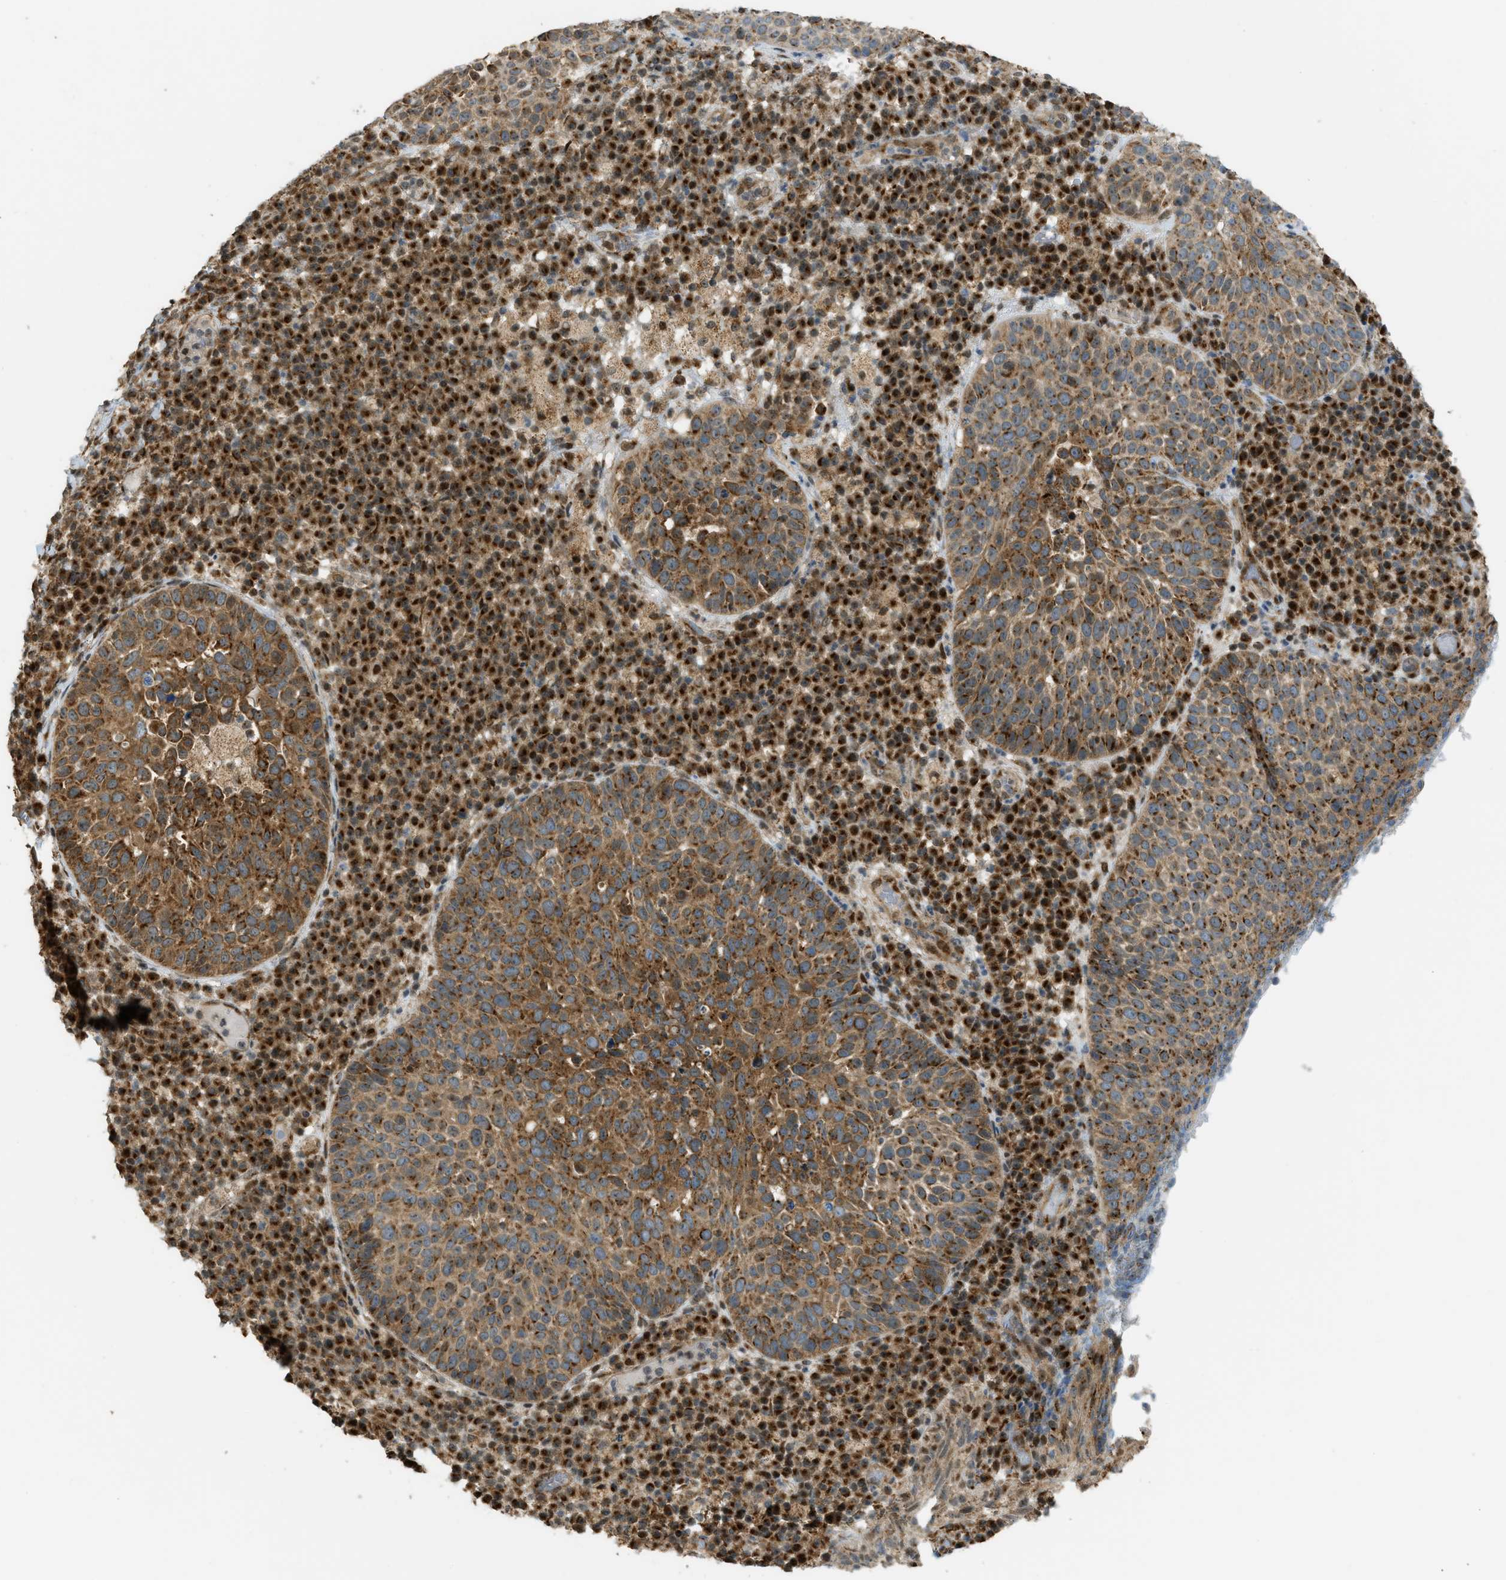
{"staining": {"intensity": "moderate", "quantity": ">75%", "location": "cytoplasmic/membranous"}, "tissue": "skin cancer", "cell_type": "Tumor cells", "image_type": "cancer", "snomed": [{"axis": "morphology", "description": "Squamous cell carcinoma in situ, NOS"}, {"axis": "morphology", "description": "Squamous cell carcinoma, NOS"}, {"axis": "topography", "description": "Skin"}], "caption": "High-magnification brightfield microscopy of skin squamous cell carcinoma stained with DAB (brown) and counterstained with hematoxylin (blue). tumor cells exhibit moderate cytoplasmic/membranous expression is appreciated in about>75% of cells. The staining was performed using DAB to visualize the protein expression in brown, while the nuclei were stained in blue with hematoxylin (Magnification: 20x).", "gene": "CCDC186", "patient": {"sex": "male", "age": 93}}